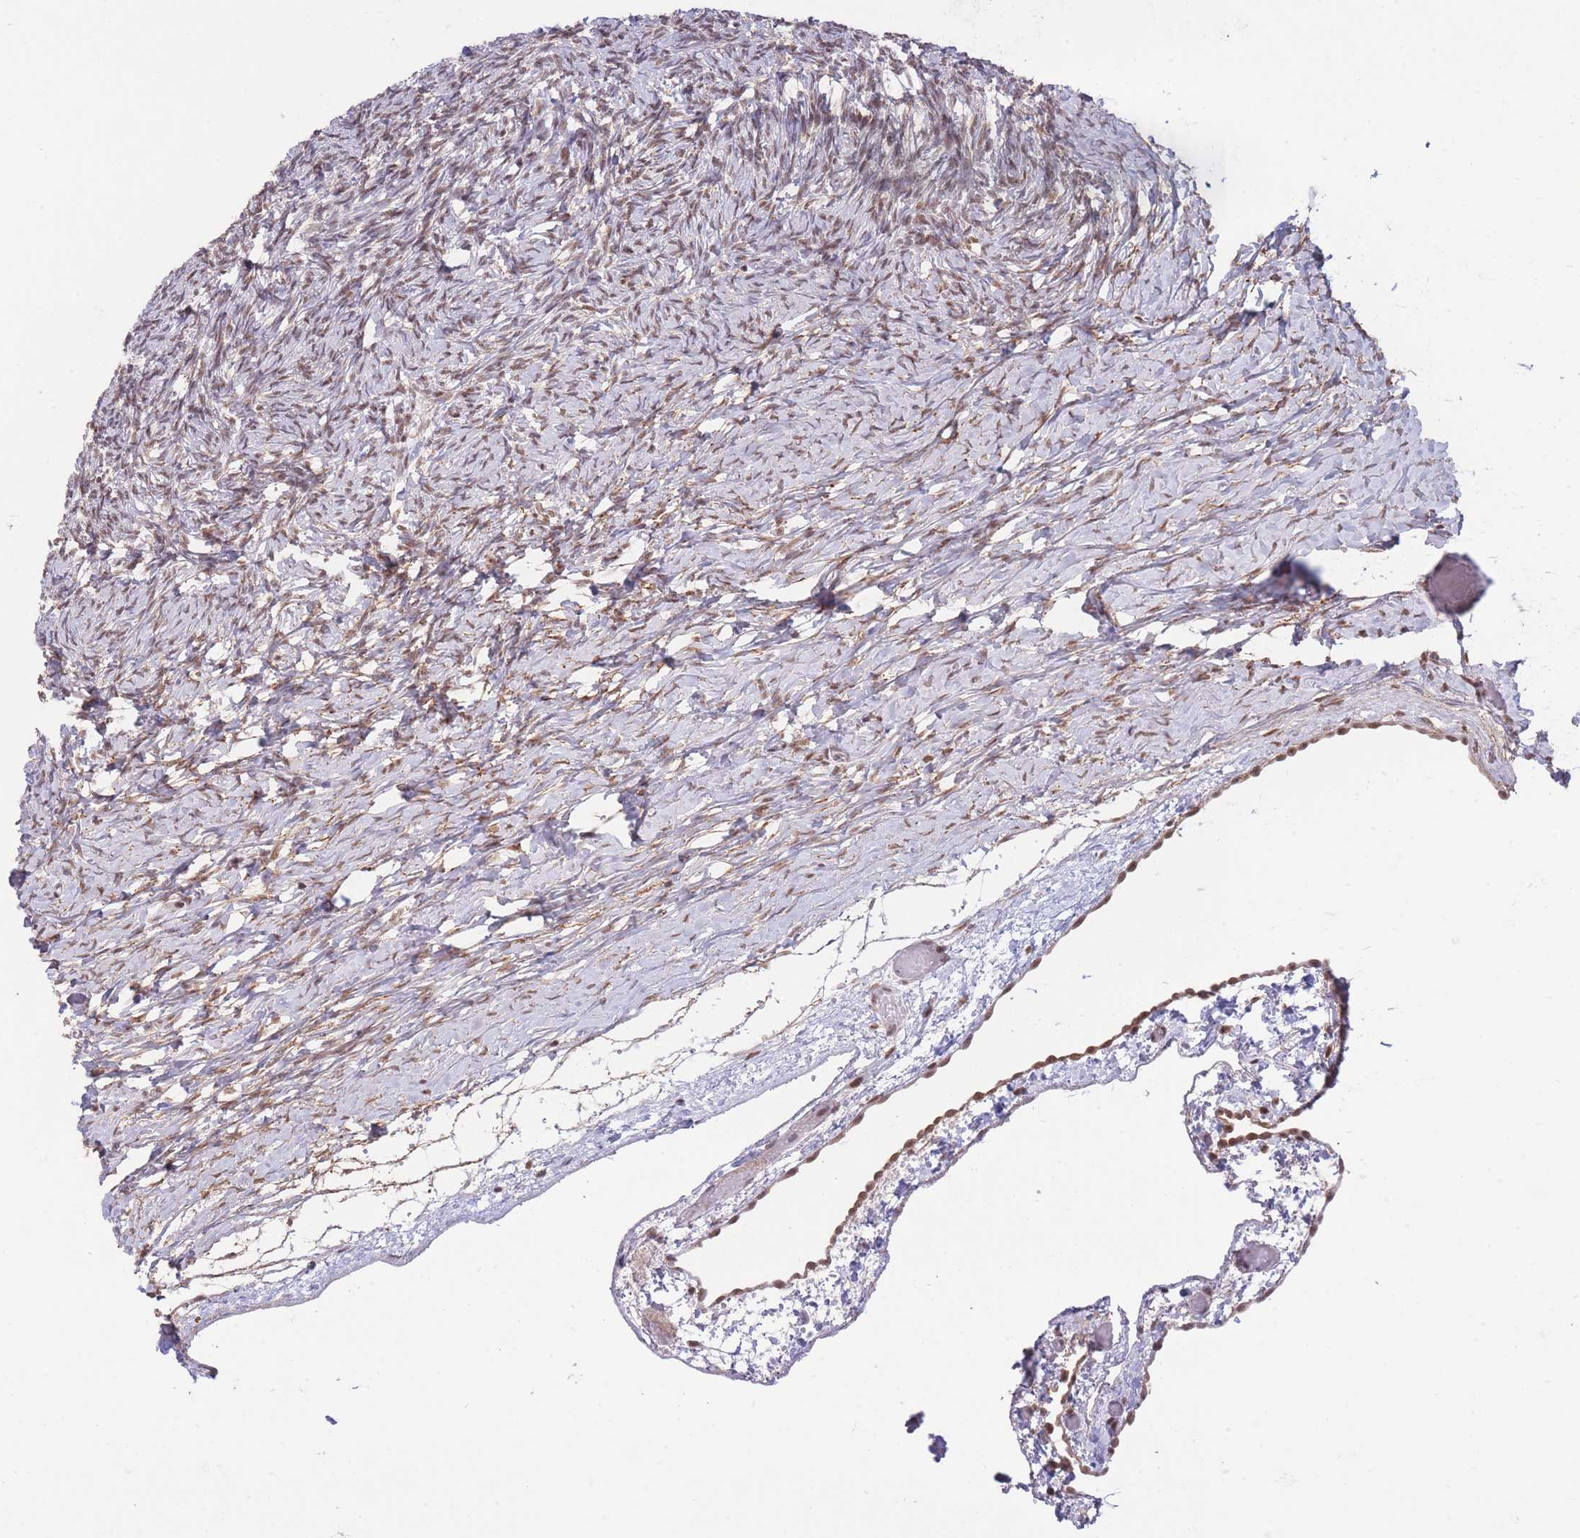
{"staining": {"intensity": "moderate", "quantity": ">75%", "location": "nuclear"}, "tissue": "ovary", "cell_type": "Ovarian stroma cells", "image_type": "normal", "snomed": [{"axis": "morphology", "description": "Normal tissue, NOS"}, {"axis": "topography", "description": "Ovary"}], "caption": "Ovary stained with a brown dye demonstrates moderate nuclear positive staining in about >75% of ovarian stroma cells.", "gene": "CARD8", "patient": {"sex": "female", "age": 39}}